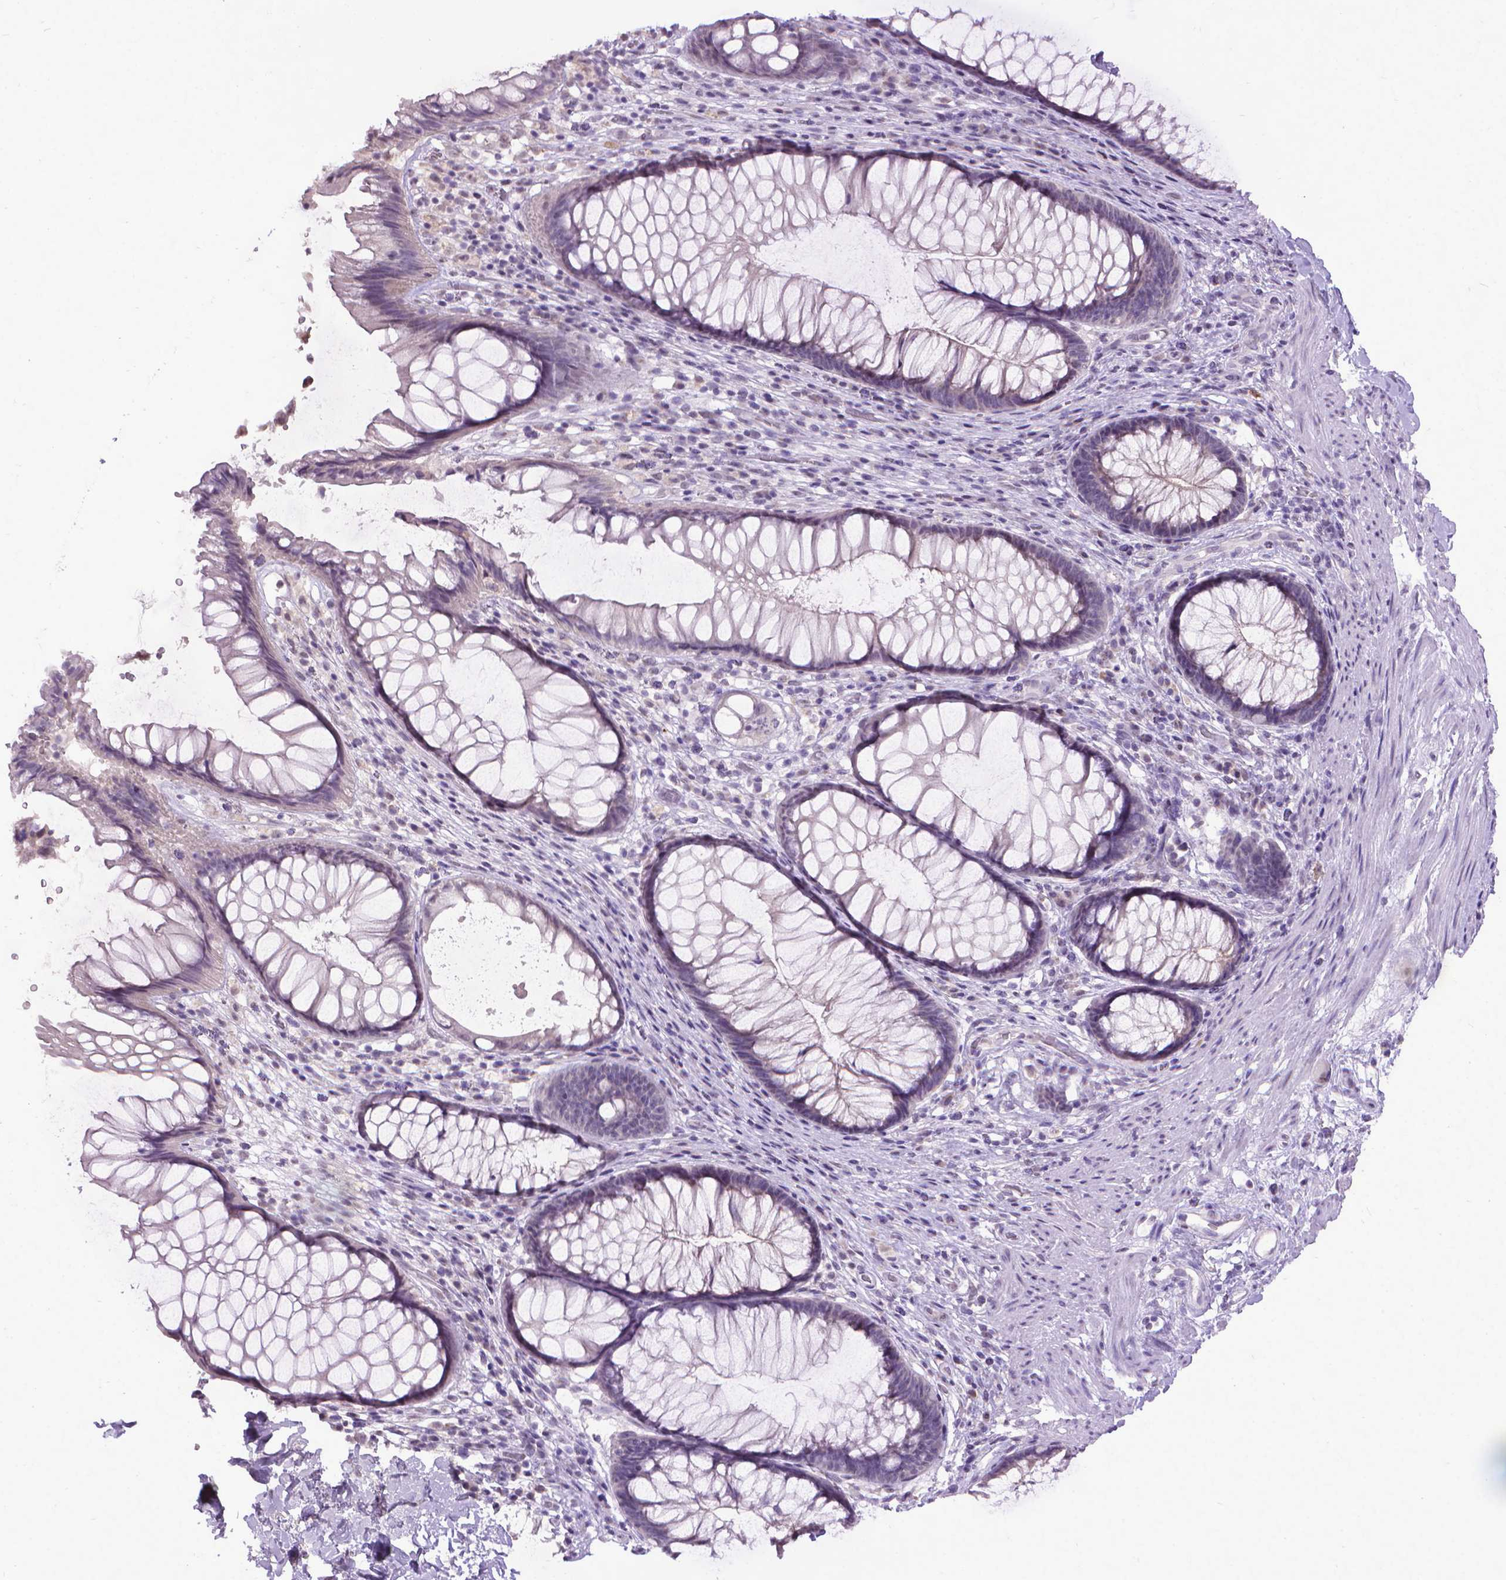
{"staining": {"intensity": "negative", "quantity": "none", "location": "none"}, "tissue": "rectum", "cell_type": "Glandular cells", "image_type": "normal", "snomed": [{"axis": "morphology", "description": "Normal tissue, NOS"}, {"axis": "topography", "description": "Smooth muscle"}, {"axis": "topography", "description": "Rectum"}], "caption": "Micrograph shows no significant protein staining in glandular cells of benign rectum. (DAB immunohistochemistry (IHC) with hematoxylin counter stain).", "gene": "KMO", "patient": {"sex": "male", "age": 53}}